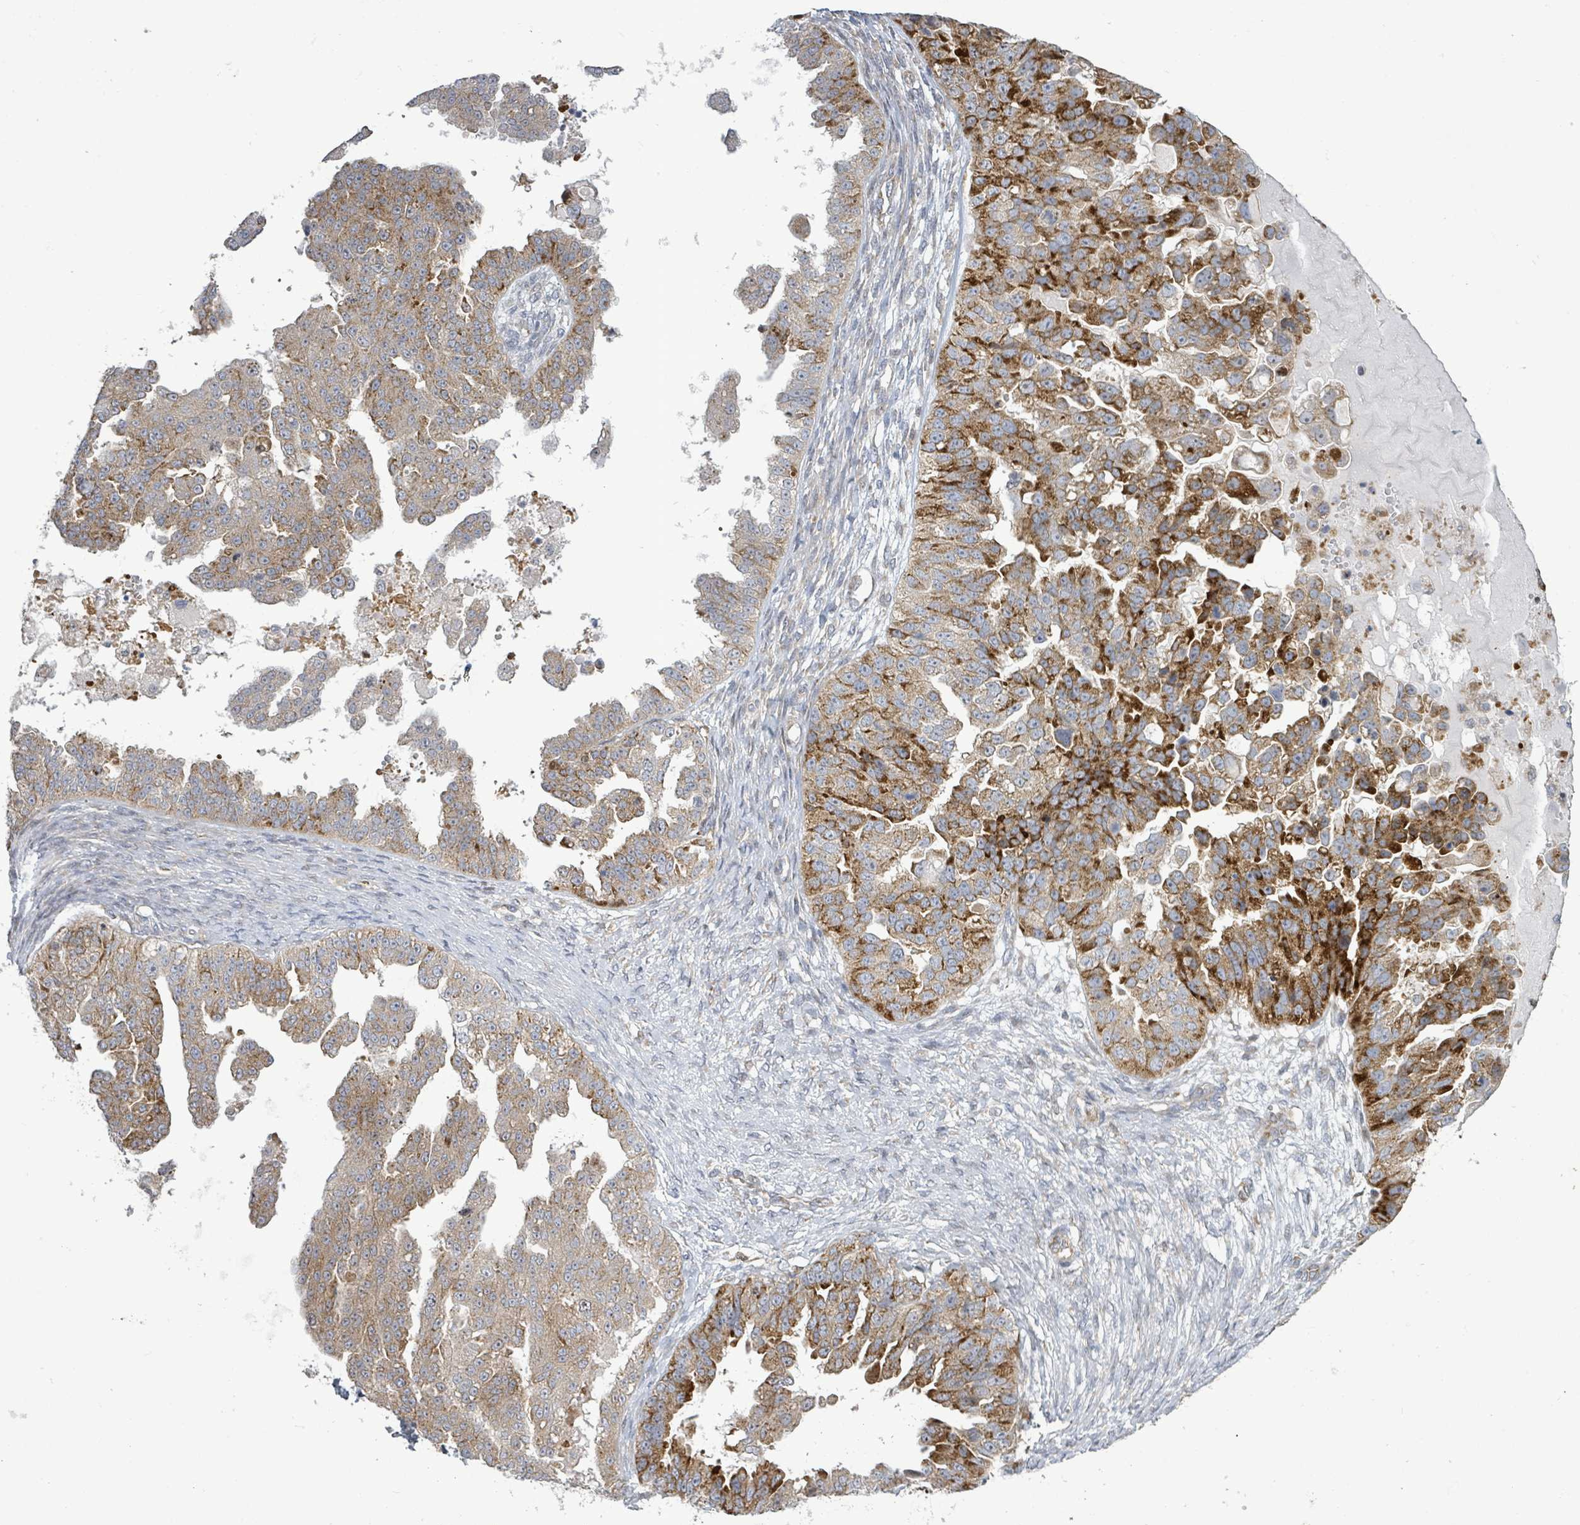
{"staining": {"intensity": "strong", "quantity": "25%-75%", "location": "cytoplasmic/membranous"}, "tissue": "ovarian cancer", "cell_type": "Tumor cells", "image_type": "cancer", "snomed": [{"axis": "morphology", "description": "Cystadenocarcinoma, serous, NOS"}, {"axis": "topography", "description": "Ovary"}], "caption": "A high-resolution micrograph shows immunohistochemistry (IHC) staining of serous cystadenocarcinoma (ovarian), which reveals strong cytoplasmic/membranous expression in about 25%-75% of tumor cells.", "gene": "LILRA4", "patient": {"sex": "female", "age": 58}}